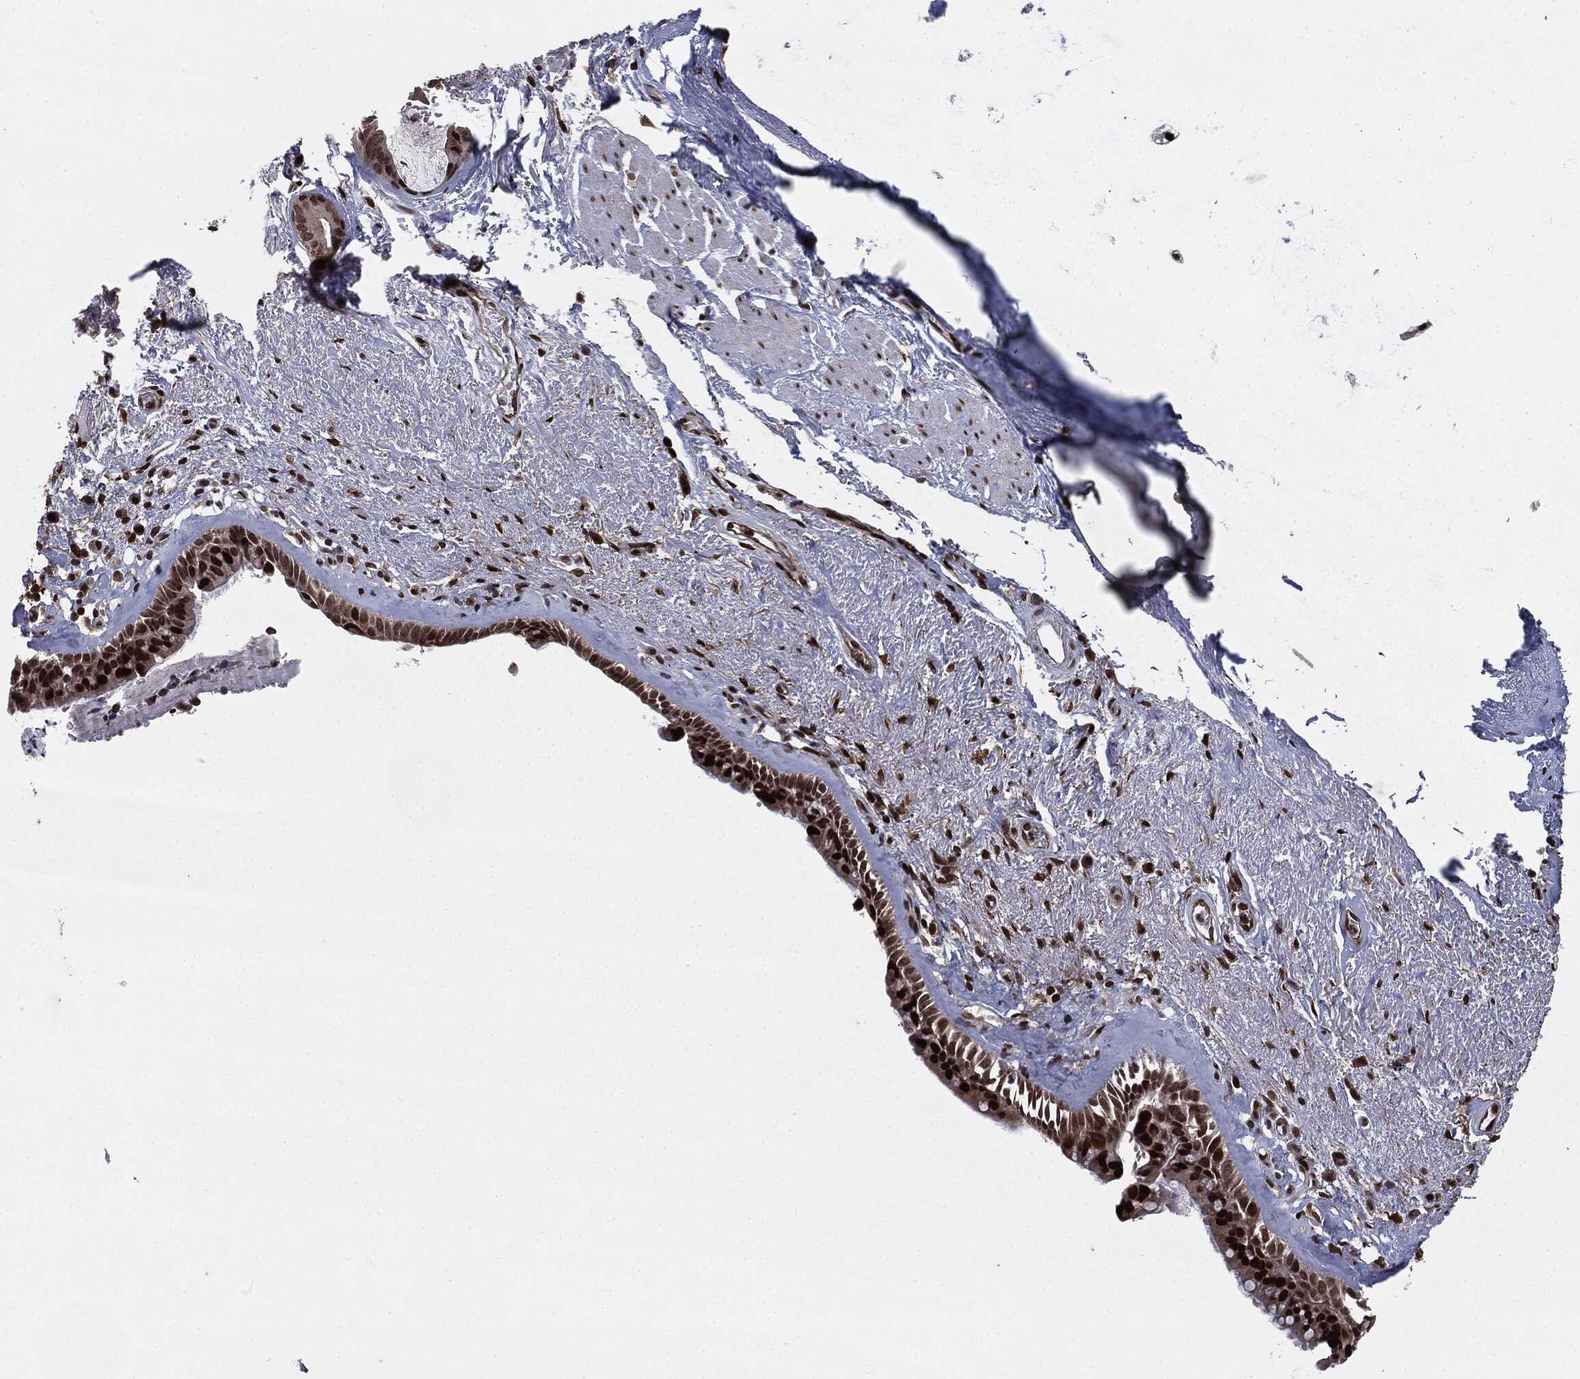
{"staining": {"intensity": "strong", "quantity": ">75%", "location": "nuclear"}, "tissue": "bronchus", "cell_type": "Respiratory epithelial cells", "image_type": "normal", "snomed": [{"axis": "morphology", "description": "Normal tissue, NOS"}, {"axis": "topography", "description": "Bronchus"}], "caption": "Bronchus stained with immunohistochemistry exhibits strong nuclear staining in about >75% of respiratory epithelial cells.", "gene": "DVL2", "patient": {"sex": "male", "age": 82}}